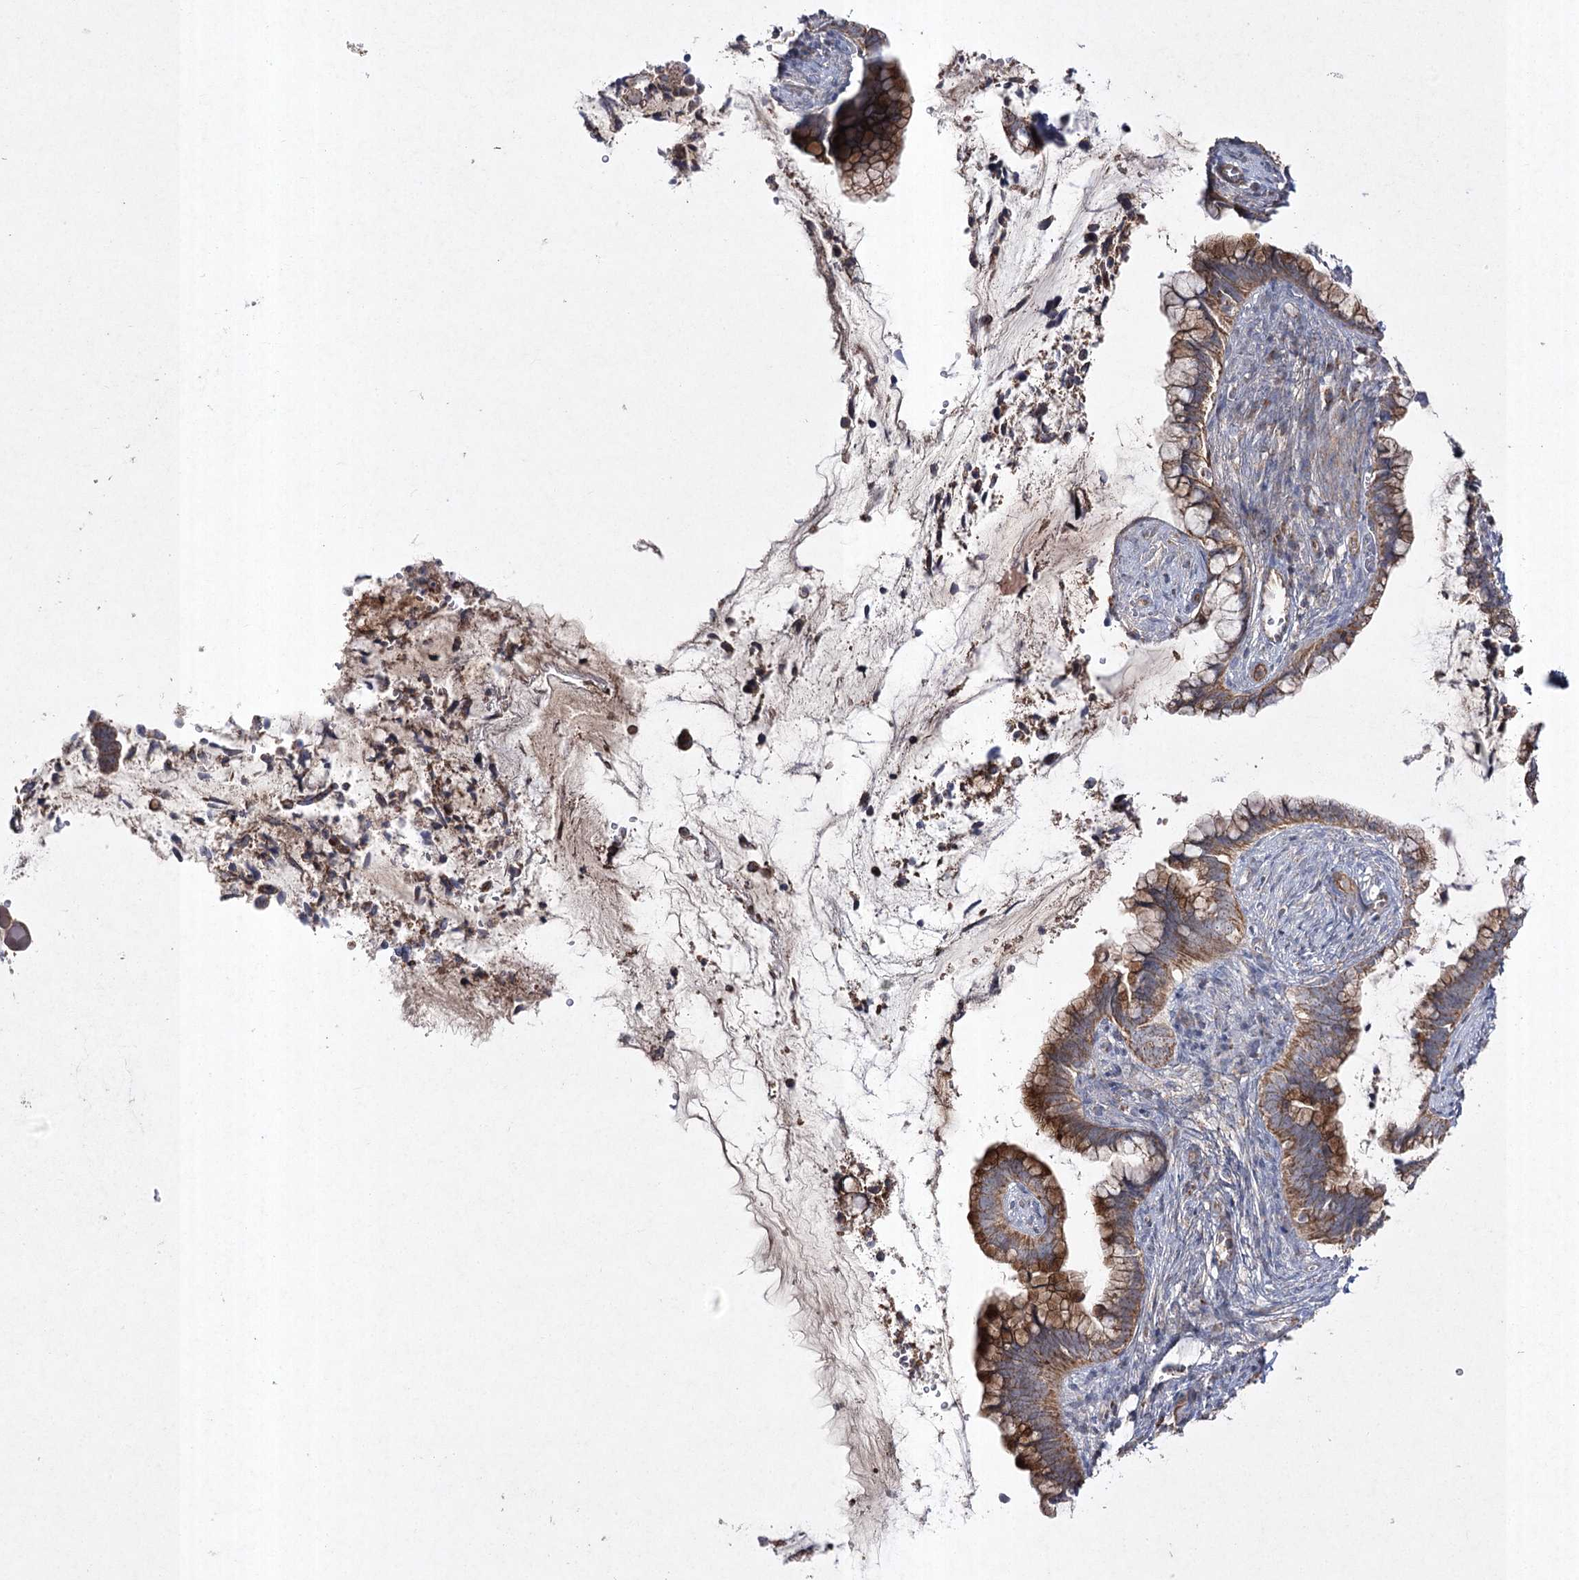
{"staining": {"intensity": "strong", "quantity": ">75%", "location": "cytoplasmic/membranous"}, "tissue": "cervical cancer", "cell_type": "Tumor cells", "image_type": "cancer", "snomed": [{"axis": "morphology", "description": "Adenocarcinoma, NOS"}, {"axis": "topography", "description": "Cervix"}], "caption": "DAB immunohistochemical staining of human cervical cancer shows strong cytoplasmic/membranous protein staining in approximately >75% of tumor cells.", "gene": "FANCL", "patient": {"sex": "female", "age": 44}}